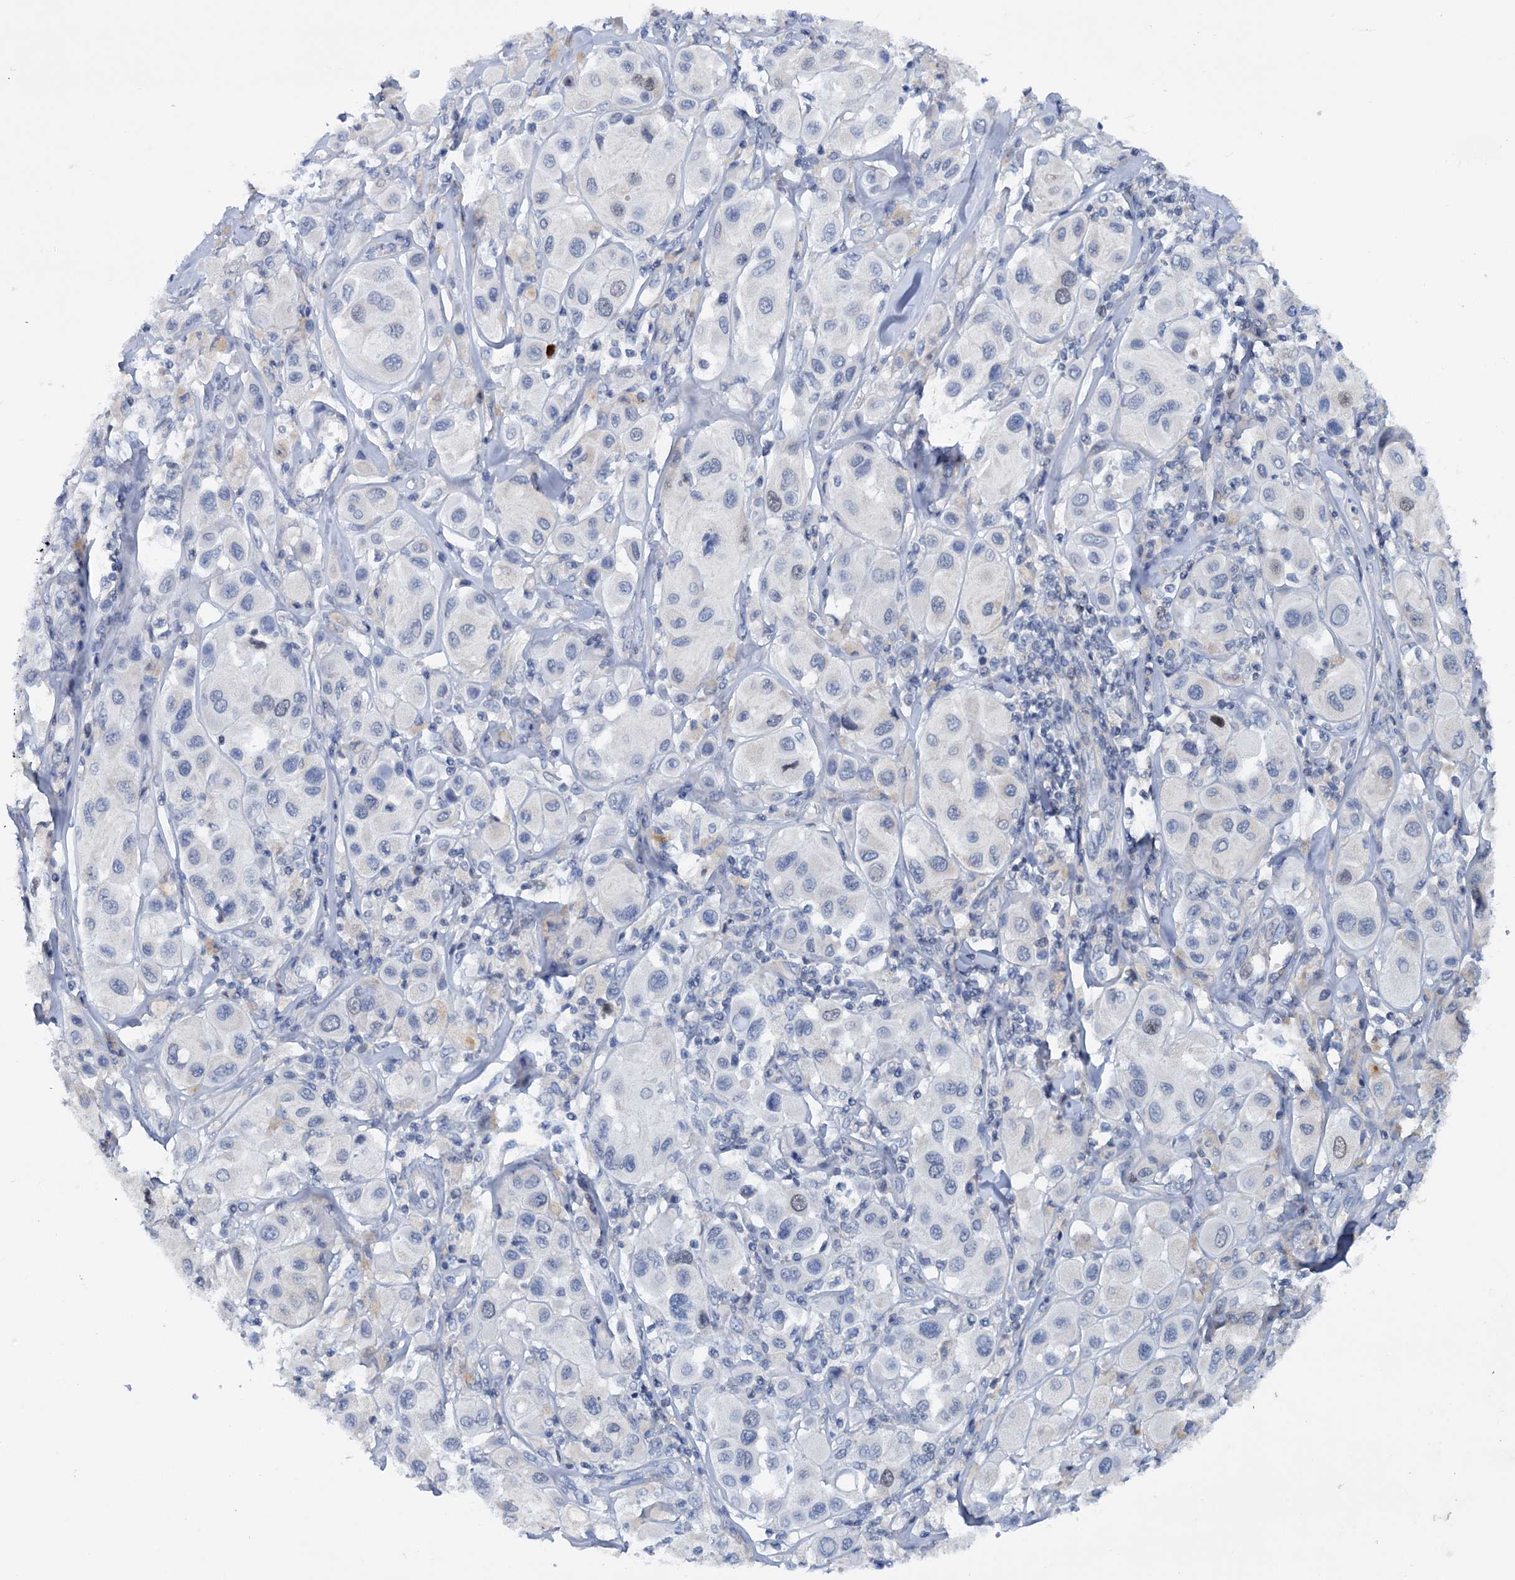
{"staining": {"intensity": "negative", "quantity": "none", "location": "none"}, "tissue": "melanoma", "cell_type": "Tumor cells", "image_type": "cancer", "snomed": [{"axis": "morphology", "description": "Malignant melanoma, Metastatic site"}, {"axis": "topography", "description": "Skin"}], "caption": "An immunohistochemistry (IHC) image of malignant melanoma (metastatic site) is shown. There is no staining in tumor cells of malignant melanoma (metastatic site).", "gene": "FAM111B", "patient": {"sex": "male", "age": 41}}